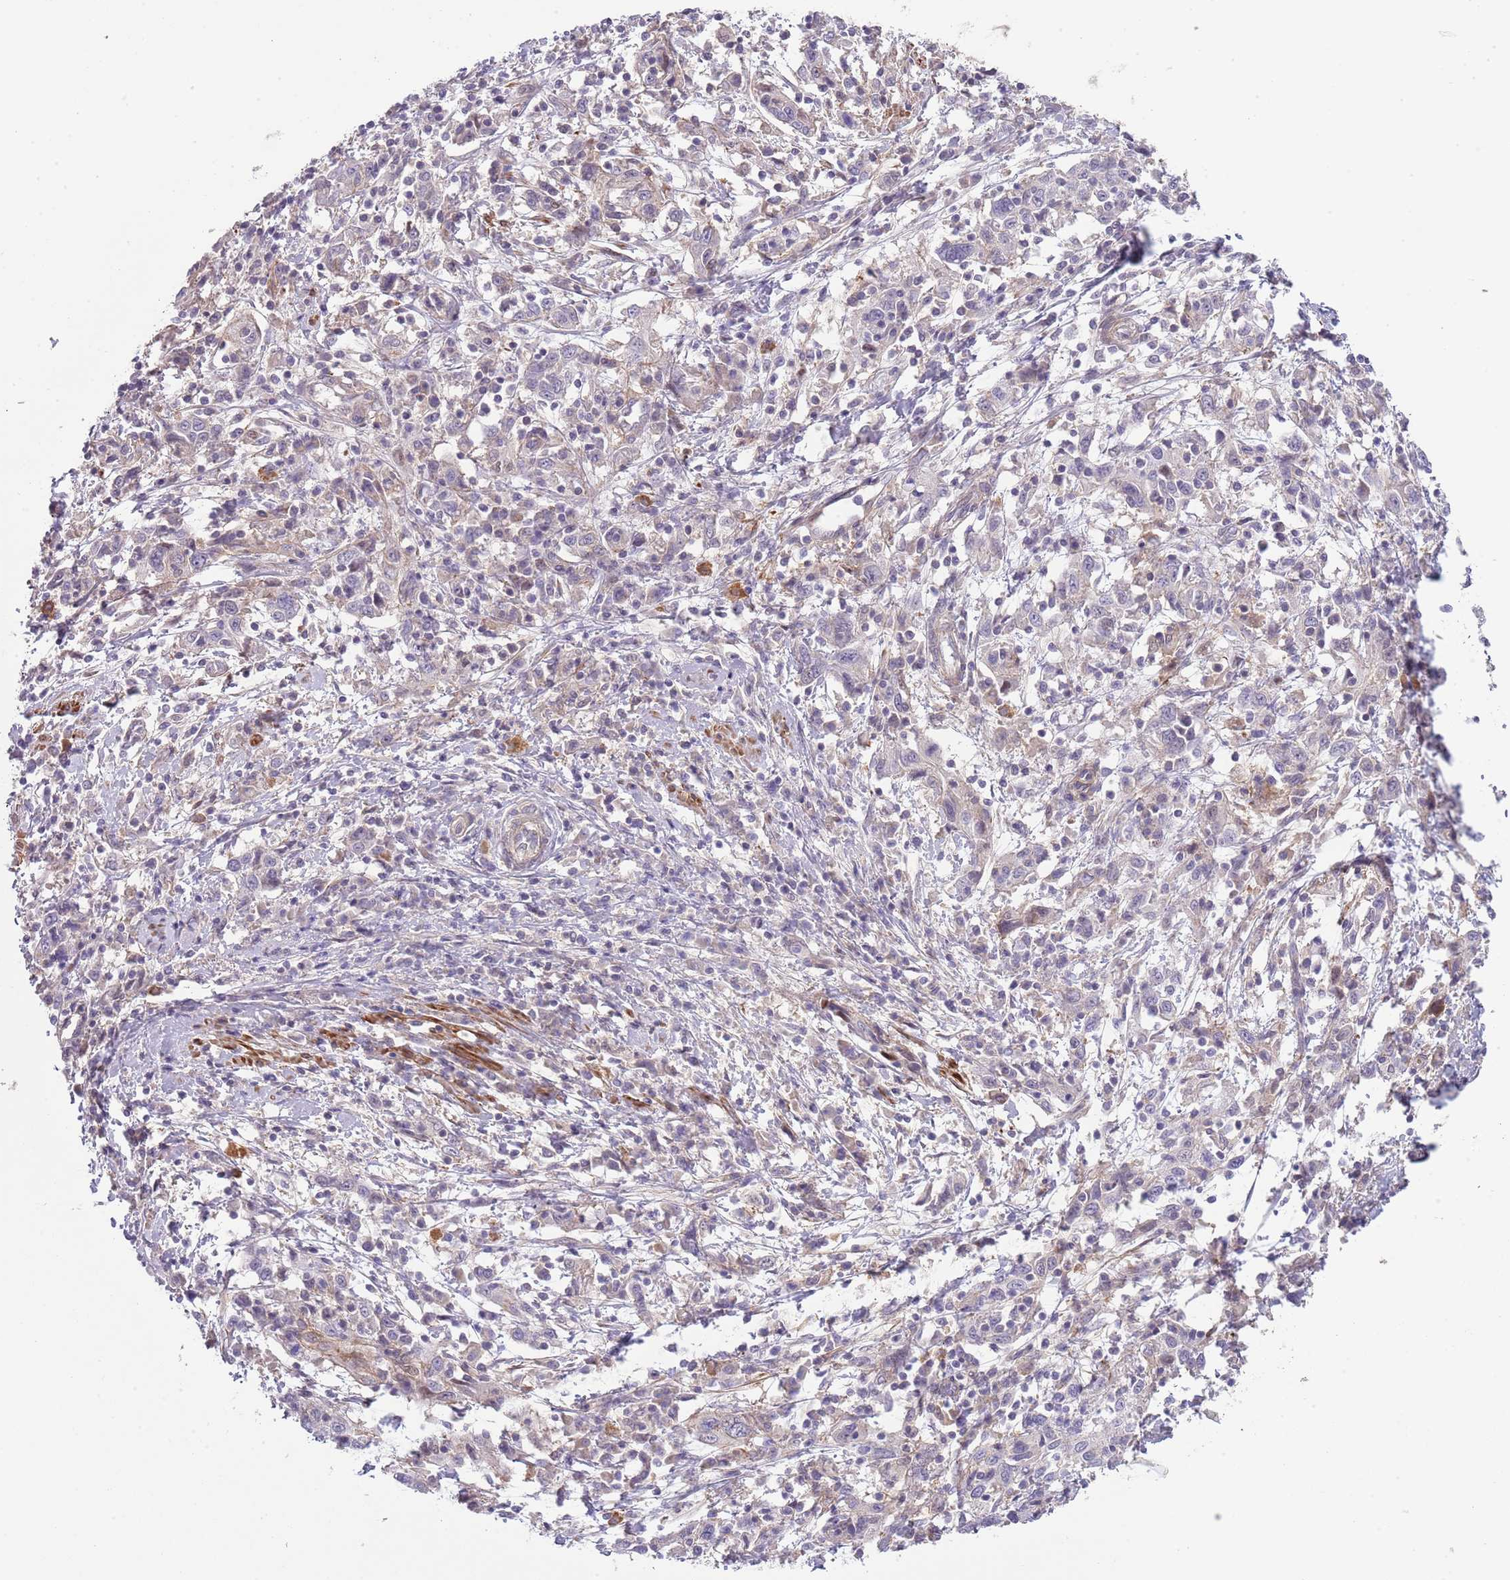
{"staining": {"intensity": "negative", "quantity": "none", "location": "none"}, "tissue": "cervical cancer", "cell_type": "Tumor cells", "image_type": "cancer", "snomed": [{"axis": "morphology", "description": "Squamous cell carcinoma, NOS"}, {"axis": "topography", "description": "Cervix"}], "caption": "IHC histopathology image of cervical cancer stained for a protein (brown), which shows no staining in tumor cells.", "gene": "TINAGL1", "patient": {"sex": "female", "age": 46}}